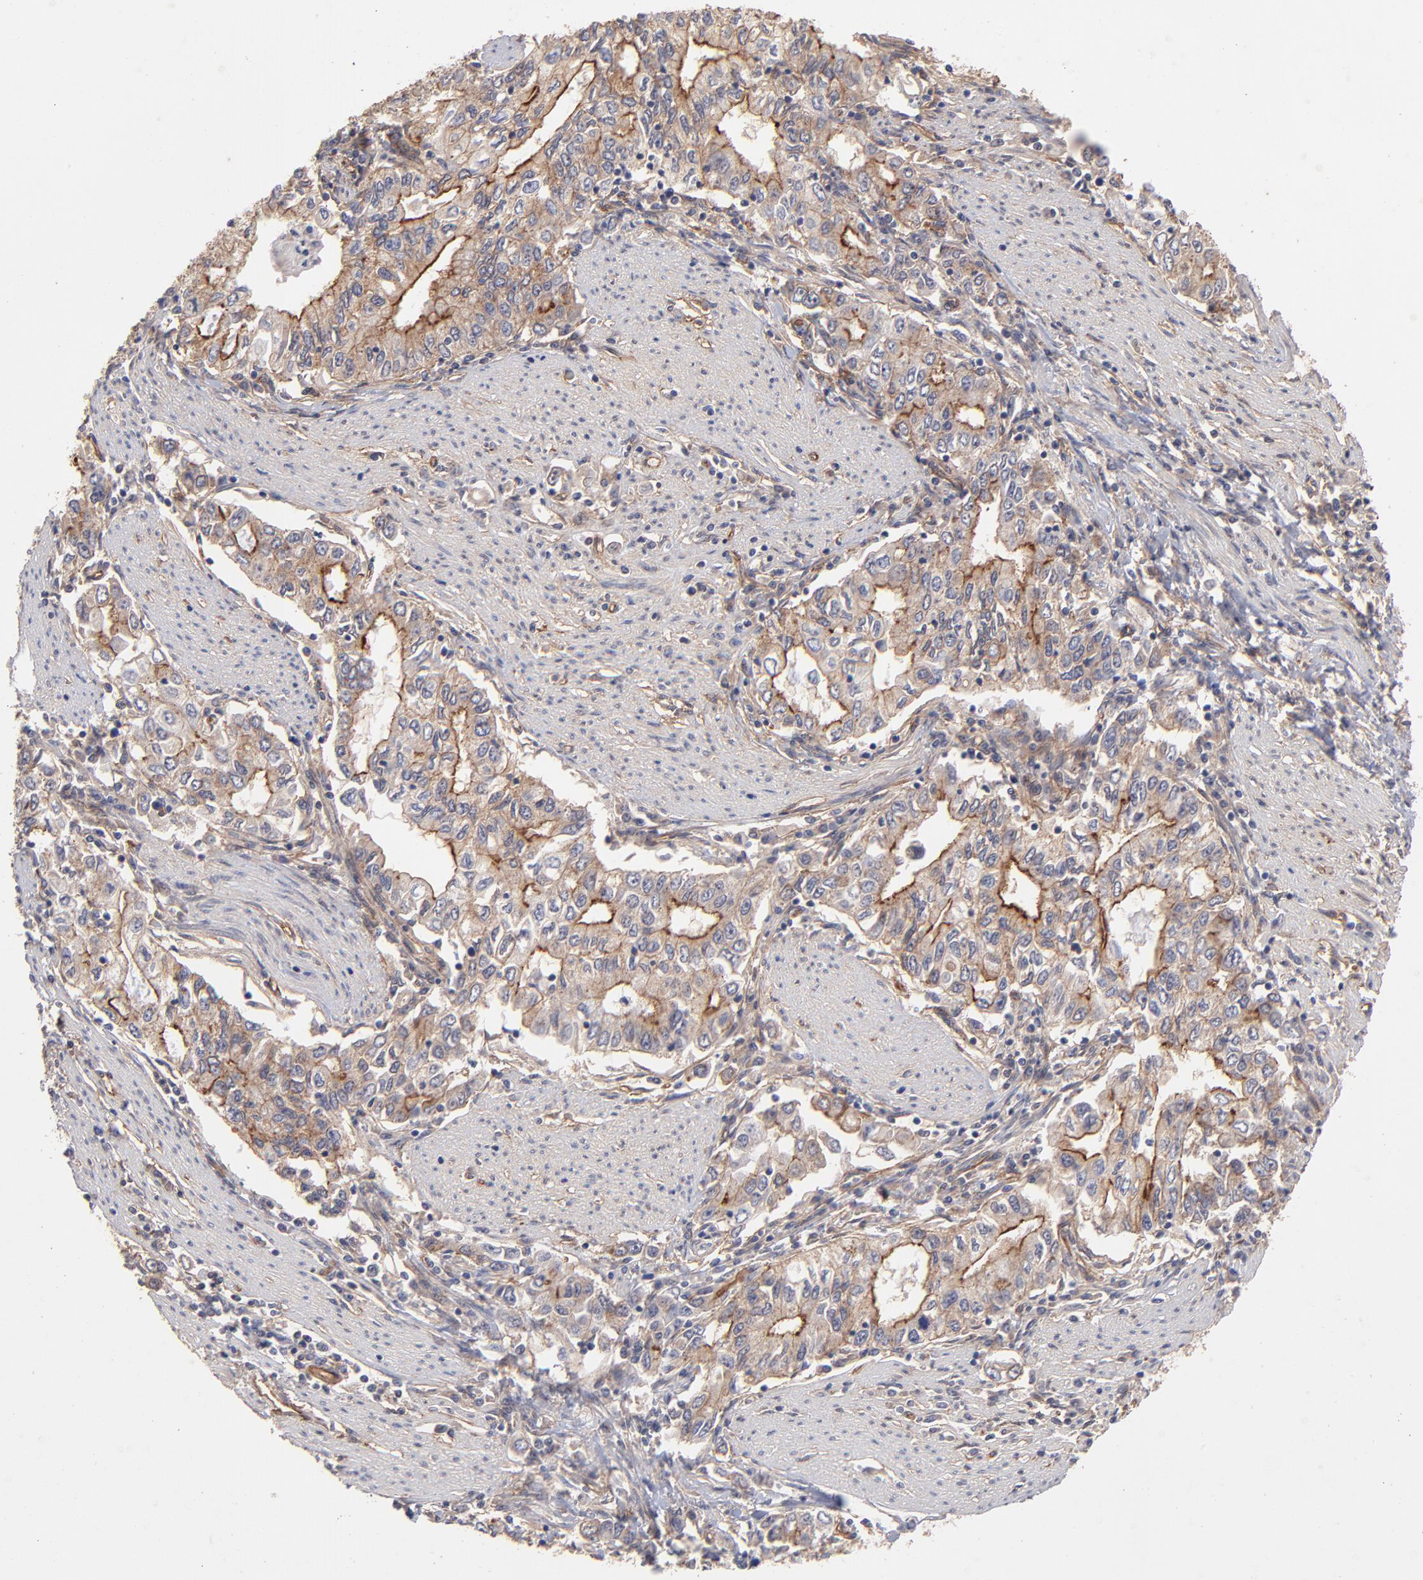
{"staining": {"intensity": "strong", "quantity": ">75%", "location": "cytoplasmic/membranous"}, "tissue": "stomach cancer", "cell_type": "Tumor cells", "image_type": "cancer", "snomed": [{"axis": "morphology", "description": "Adenocarcinoma, NOS"}, {"axis": "topography", "description": "Stomach, lower"}], "caption": "Brown immunohistochemical staining in human adenocarcinoma (stomach) demonstrates strong cytoplasmic/membranous staining in about >75% of tumor cells.", "gene": "STAP2", "patient": {"sex": "female", "age": 72}}